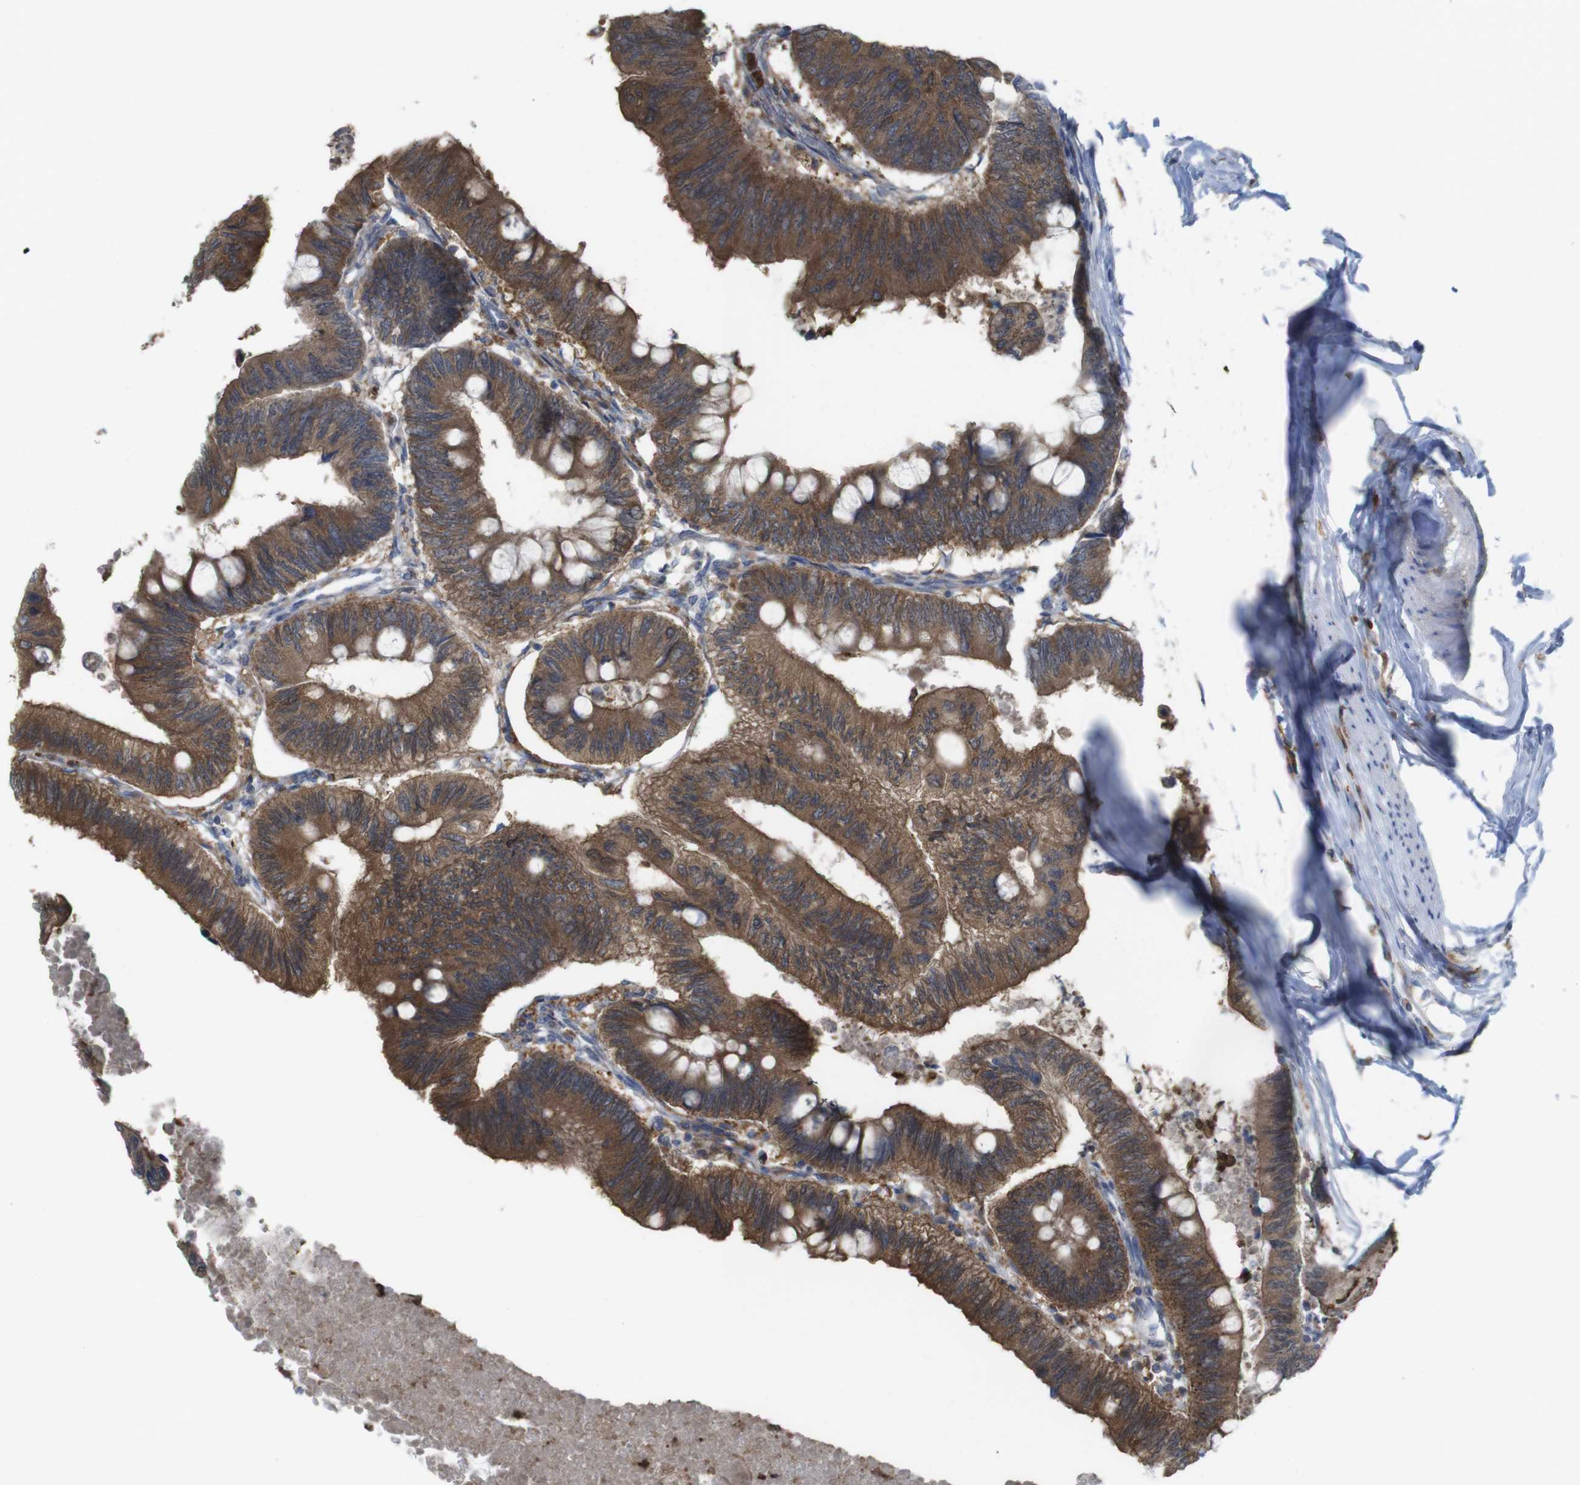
{"staining": {"intensity": "moderate", "quantity": ">75%", "location": "cytoplasmic/membranous"}, "tissue": "colorectal cancer", "cell_type": "Tumor cells", "image_type": "cancer", "snomed": [{"axis": "morphology", "description": "Normal tissue, NOS"}, {"axis": "morphology", "description": "Adenocarcinoma, NOS"}, {"axis": "topography", "description": "Rectum"}, {"axis": "topography", "description": "Peripheral nerve tissue"}], "caption": "About >75% of tumor cells in human colorectal adenocarcinoma demonstrate moderate cytoplasmic/membranous protein expression as visualized by brown immunohistochemical staining.", "gene": "PRKCD", "patient": {"sex": "male", "age": 92}}